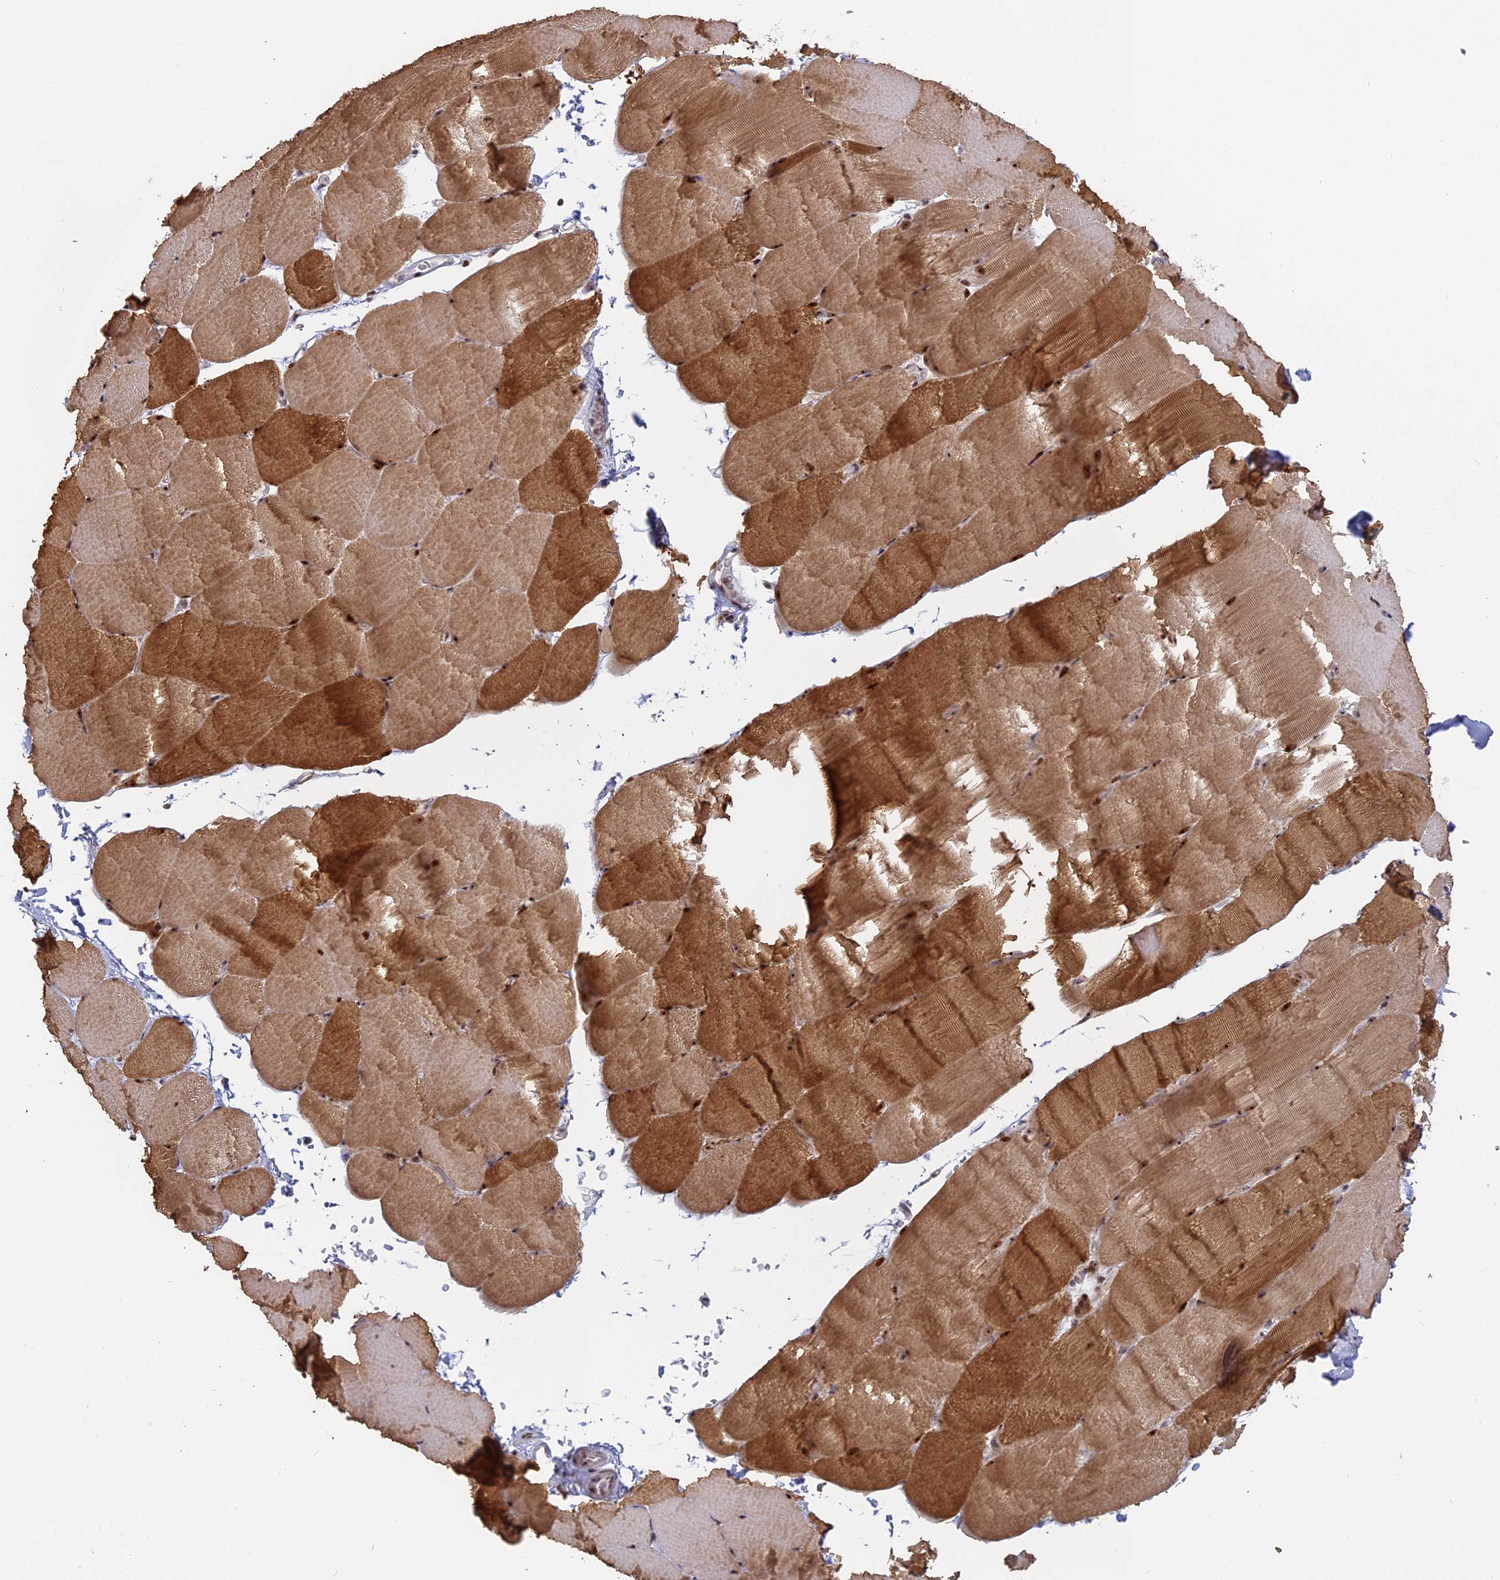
{"staining": {"intensity": "moderate", "quantity": ">75%", "location": "cytoplasmic/membranous"}, "tissue": "skeletal muscle", "cell_type": "Myocytes", "image_type": "normal", "snomed": [{"axis": "morphology", "description": "Normal tissue, NOS"}, {"axis": "topography", "description": "Skeletal muscle"}, {"axis": "topography", "description": "Parathyroid gland"}], "caption": "Skeletal muscle stained with immunohistochemistry shows moderate cytoplasmic/membranous positivity in approximately >75% of myocytes.", "gene": "FAM131A", "patient": {"sex": "female", "age": 37}}